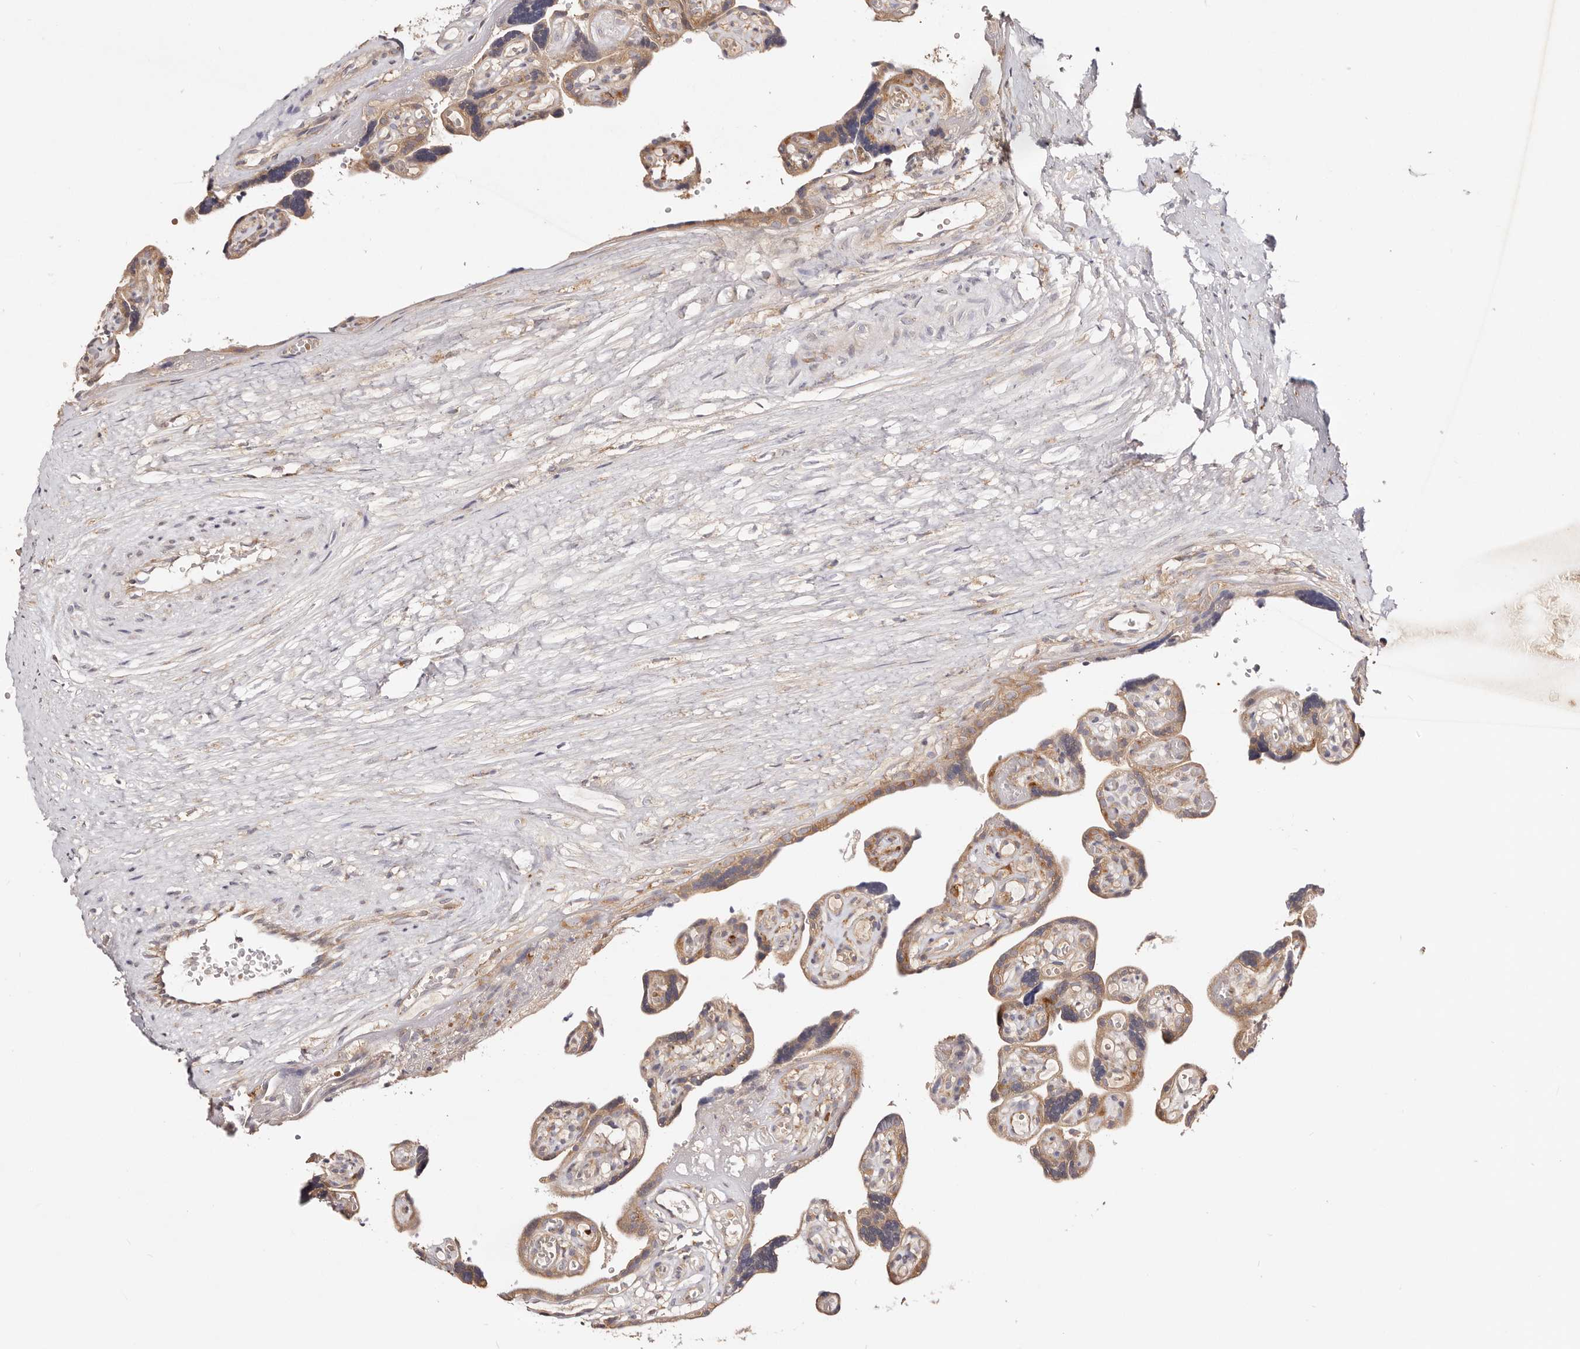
{"staining": {"intensity": "weak", "quantity": ">75%", "location": "cytoplasmic/membranous"}, "tissue": "placenta", "cell_type": "Decidual cells", "image_type": "normal", "snomed": [{"axis": "morphology", "description": "Normal tissue, NOS"}, {"axis": "topography", "description": "Placenta"}], "caption": "Normal placenta exhibits weak cytoplasmic/membranous positivity in about >75% of decidual cells (IHC, brightfield microscopy, high magnification)..", "gene": "GNA13", "patient": {"sex": "female", "age": 30}}